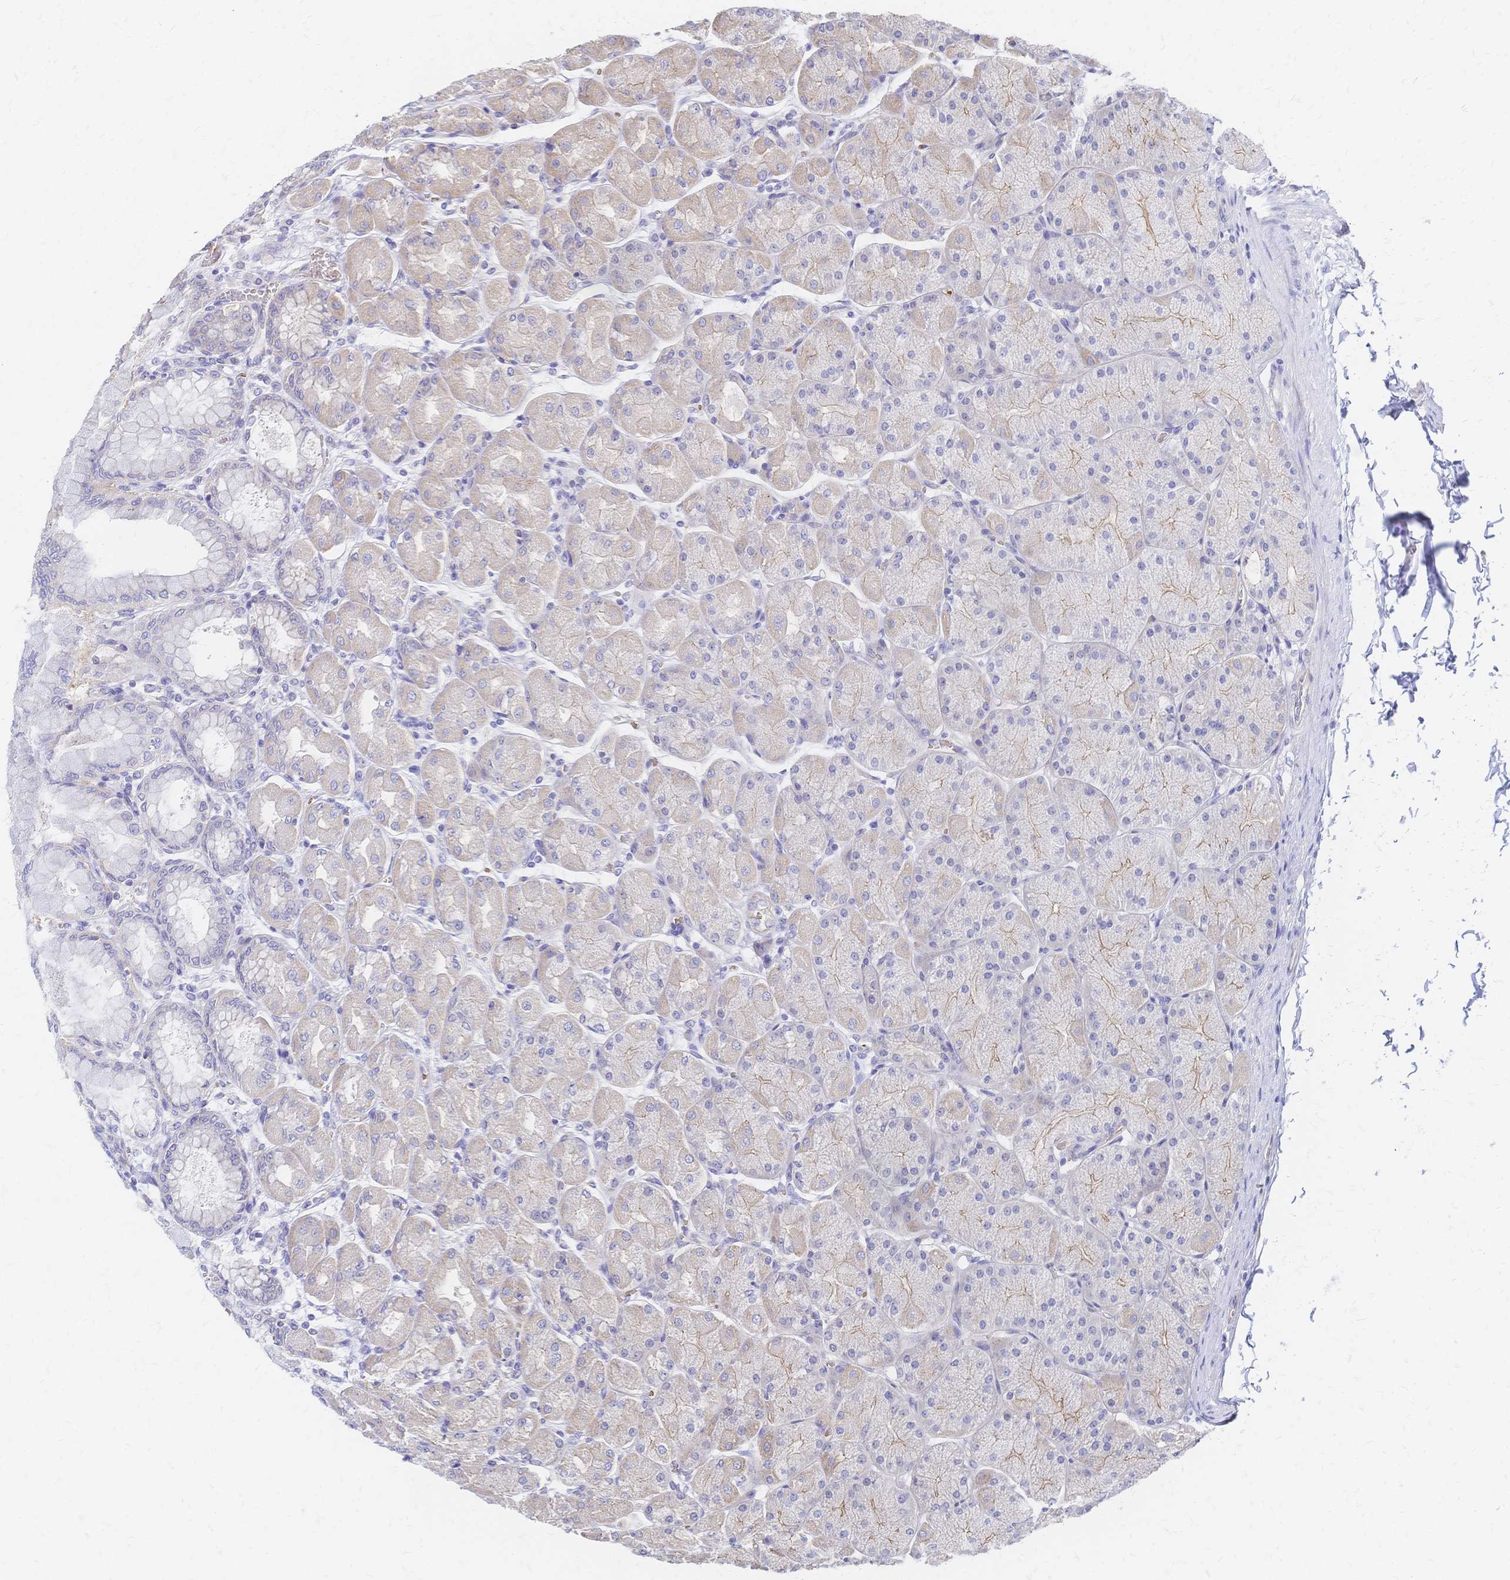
{"staining": {"intensity": "weak", "quantity": "25%-75%", "location": "cytoplasmic/membranous"}, "tissue": "stomach", "cell_type": "Glandular cells", "image_type": "normal", "snomed": [{"axis": "morphology", "description": "Normal tissue, NOS"}, {"axis": "topography", "description": "Stomach, upper"}], "caption": "Immunohistochemical staining of normal human stomach displays 25%-75% levels of weak cytoplasmic/membranous protein staining in about 25%-75% of glandular cells.", "gene": "SLC5A1", "patient": {"sex": "female", "age": 56}}